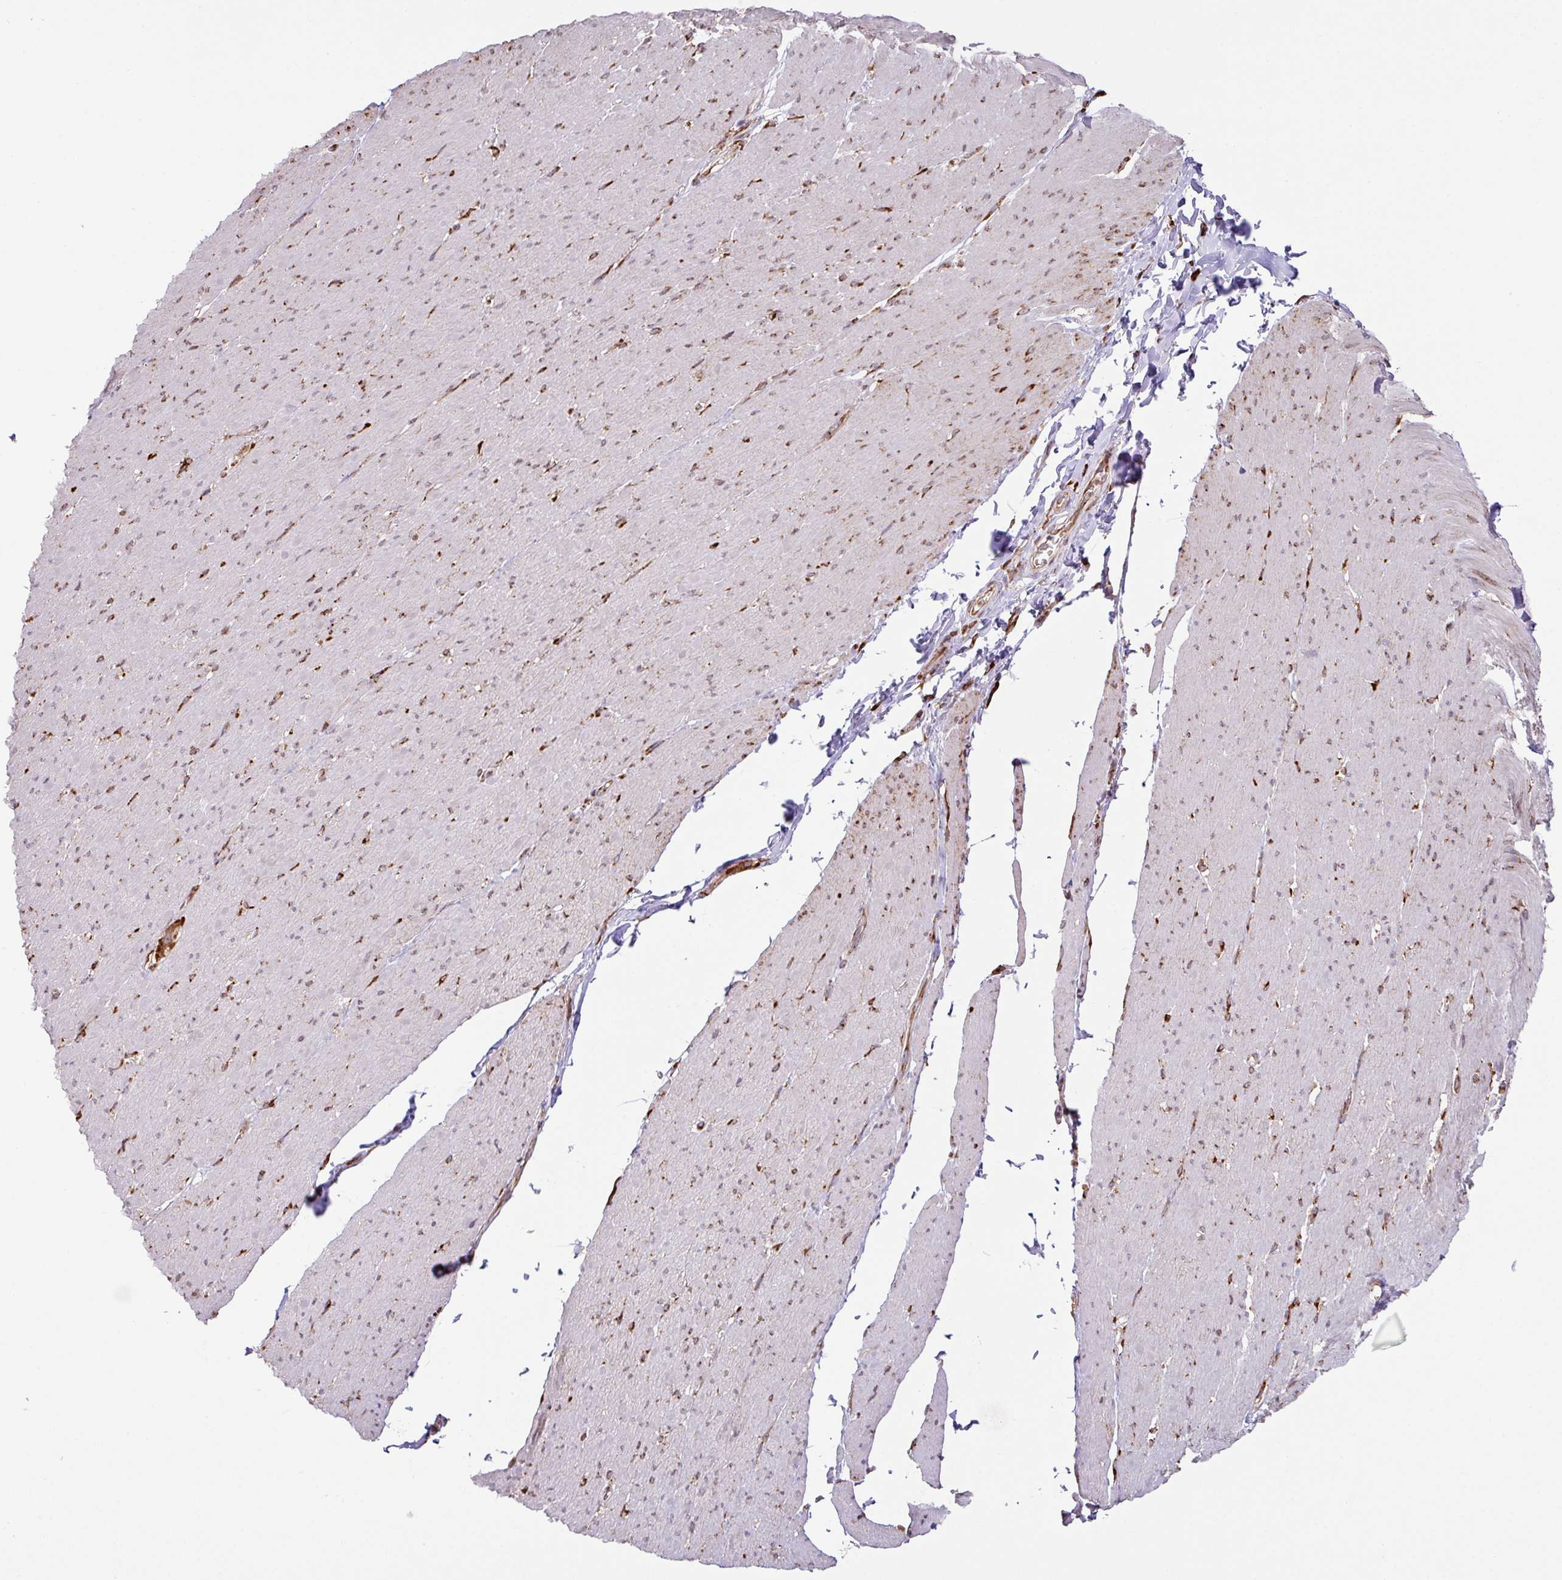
{"staining": {"intensity": "weak", "quantity": "25%-75%", "location": "cytoplasmic/membranous"}, "tissue": "smooth muscle", "cell_type": "Smooth muscle cells", "image_type": "normal", "snomed": [{"axis": "morphology", "description": "Normal tissue, NOS"}, {"axis": "topography", "description": "Smooth muscle"}, {"axis": "topography", "description": "Rectum"}], "caption": "Approximately 25%-75% of smooth muscle cells in benign smooth muscle display weak cytoplasmic/membranous protein expression as visualized by brown immunohistochemical staining.", "gene": "SLC39A7", "patient": {"sex": "male", "age": 53}}